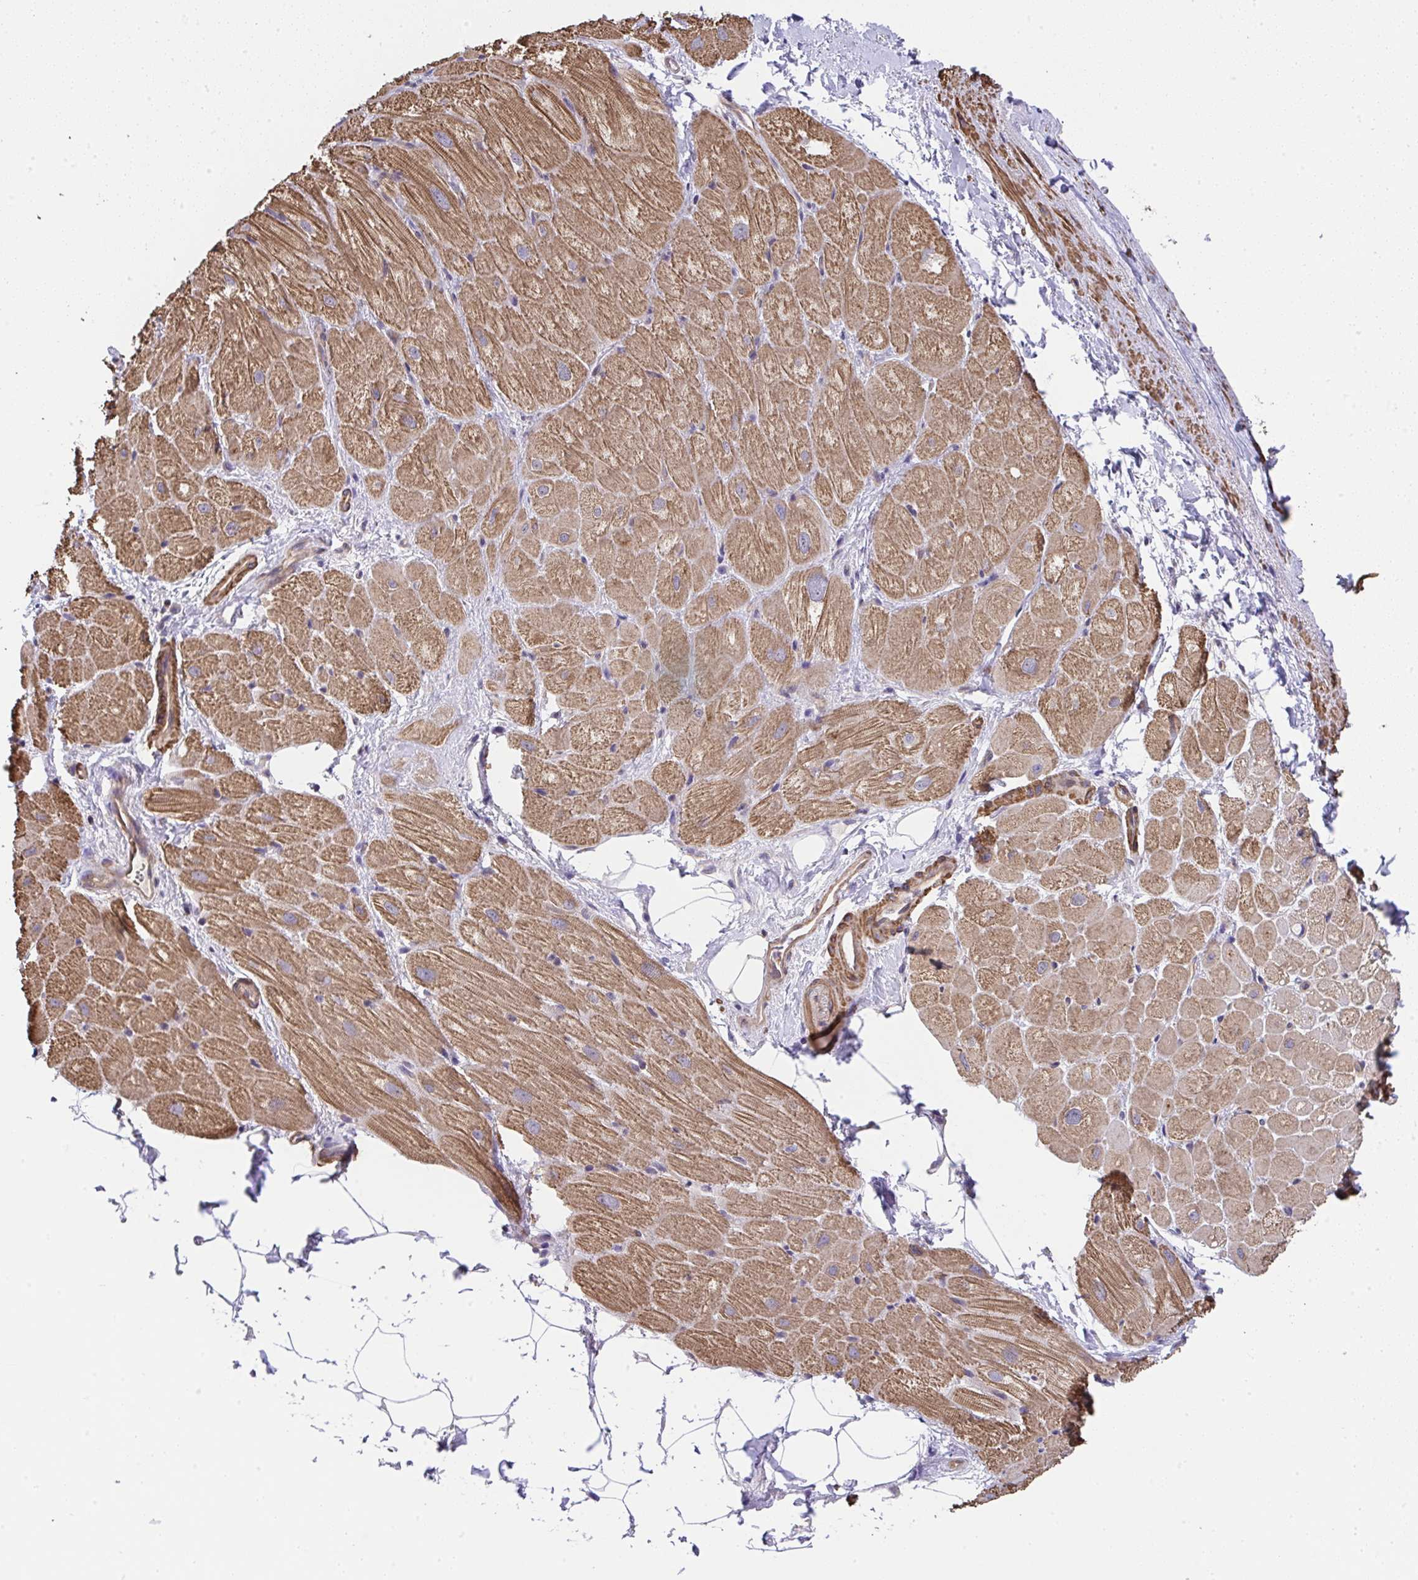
{"staining": {"intensity": "moderate", "quantity": ">75%", "location": "cytoplasmic/membranous"}, "tissue": "heart muscle", "cell_type": "Cardiomyocytes", "image_type": "normal", "snomed": [{"axis": "morphology", "description": "Normal tissue, NOS"}, {"axis": "topography", "description": "Heart"}], "caption": "Protein staining of normal heart muscle shows moderate cytoplasmic/membranous positivity in approximately >75% of cardiomyocytes. Immunohistochemistry (ihc) stains the protein of interest in brown and the nuclei are stained blue.", "gene": "ZNF696", "patient": {"sex": "male", "age": 62}}